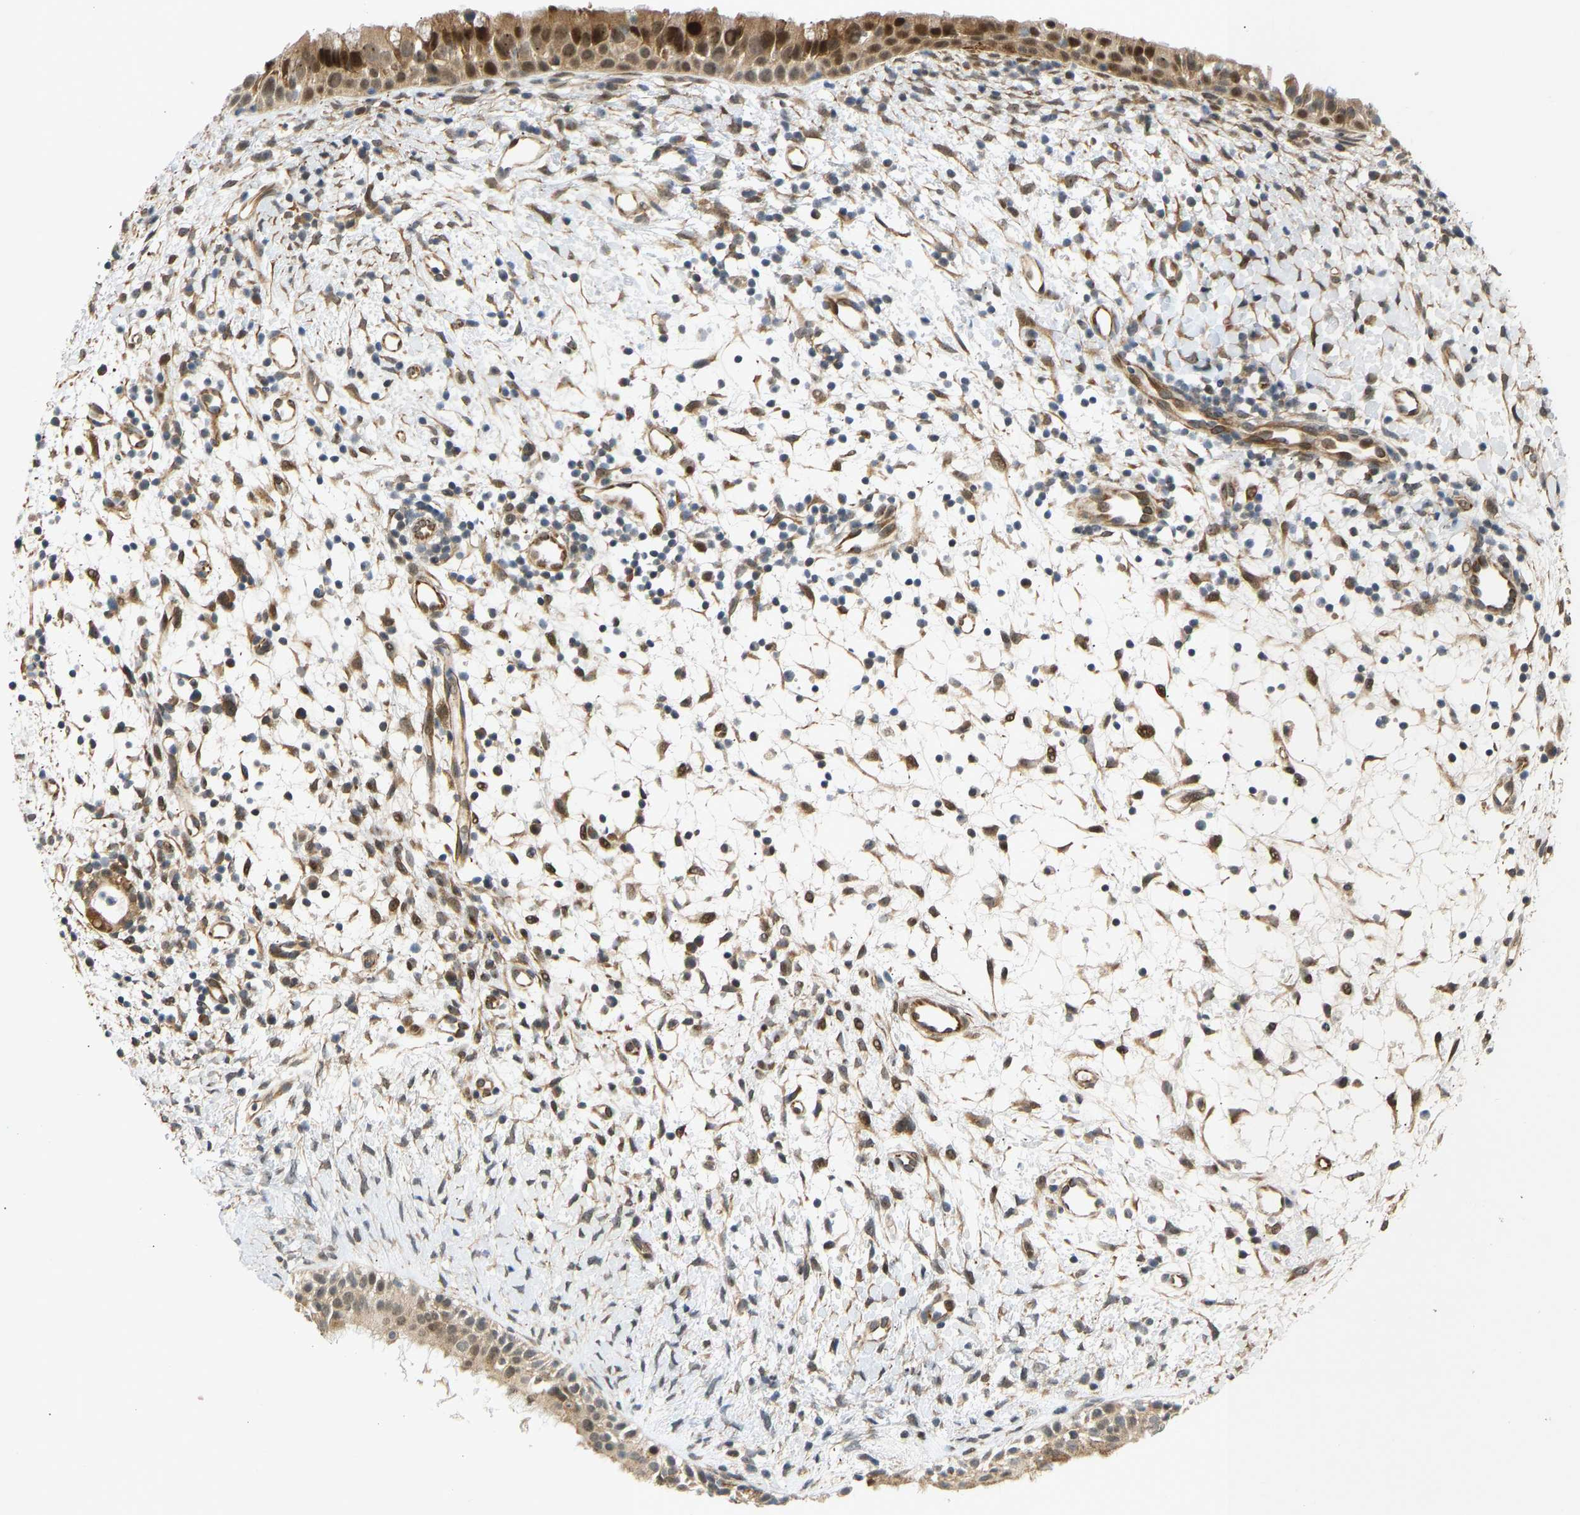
{"staining": {"intensity": "moderate", "quantity": ">75%", "location": "cytoplasmic/membranous,nuclear"}, "tissue": "nasopharynx", "cell_type": "Respiratory epithelial cells", "image_type": "normal", "snomed": [{"axis": "morphology", "description": "Normal tissue, NOS"}, {"axis": "topography", "description": "Nasopharynx"}], "caption": "A micrograph of nasopharynx stained for a protein reveals moderate cytoplasmic/membranous,nuclear brown staining in respiratory epithelial cells.", "gene": "BAG1", "patient": {"sex": "male", "age": 22}}